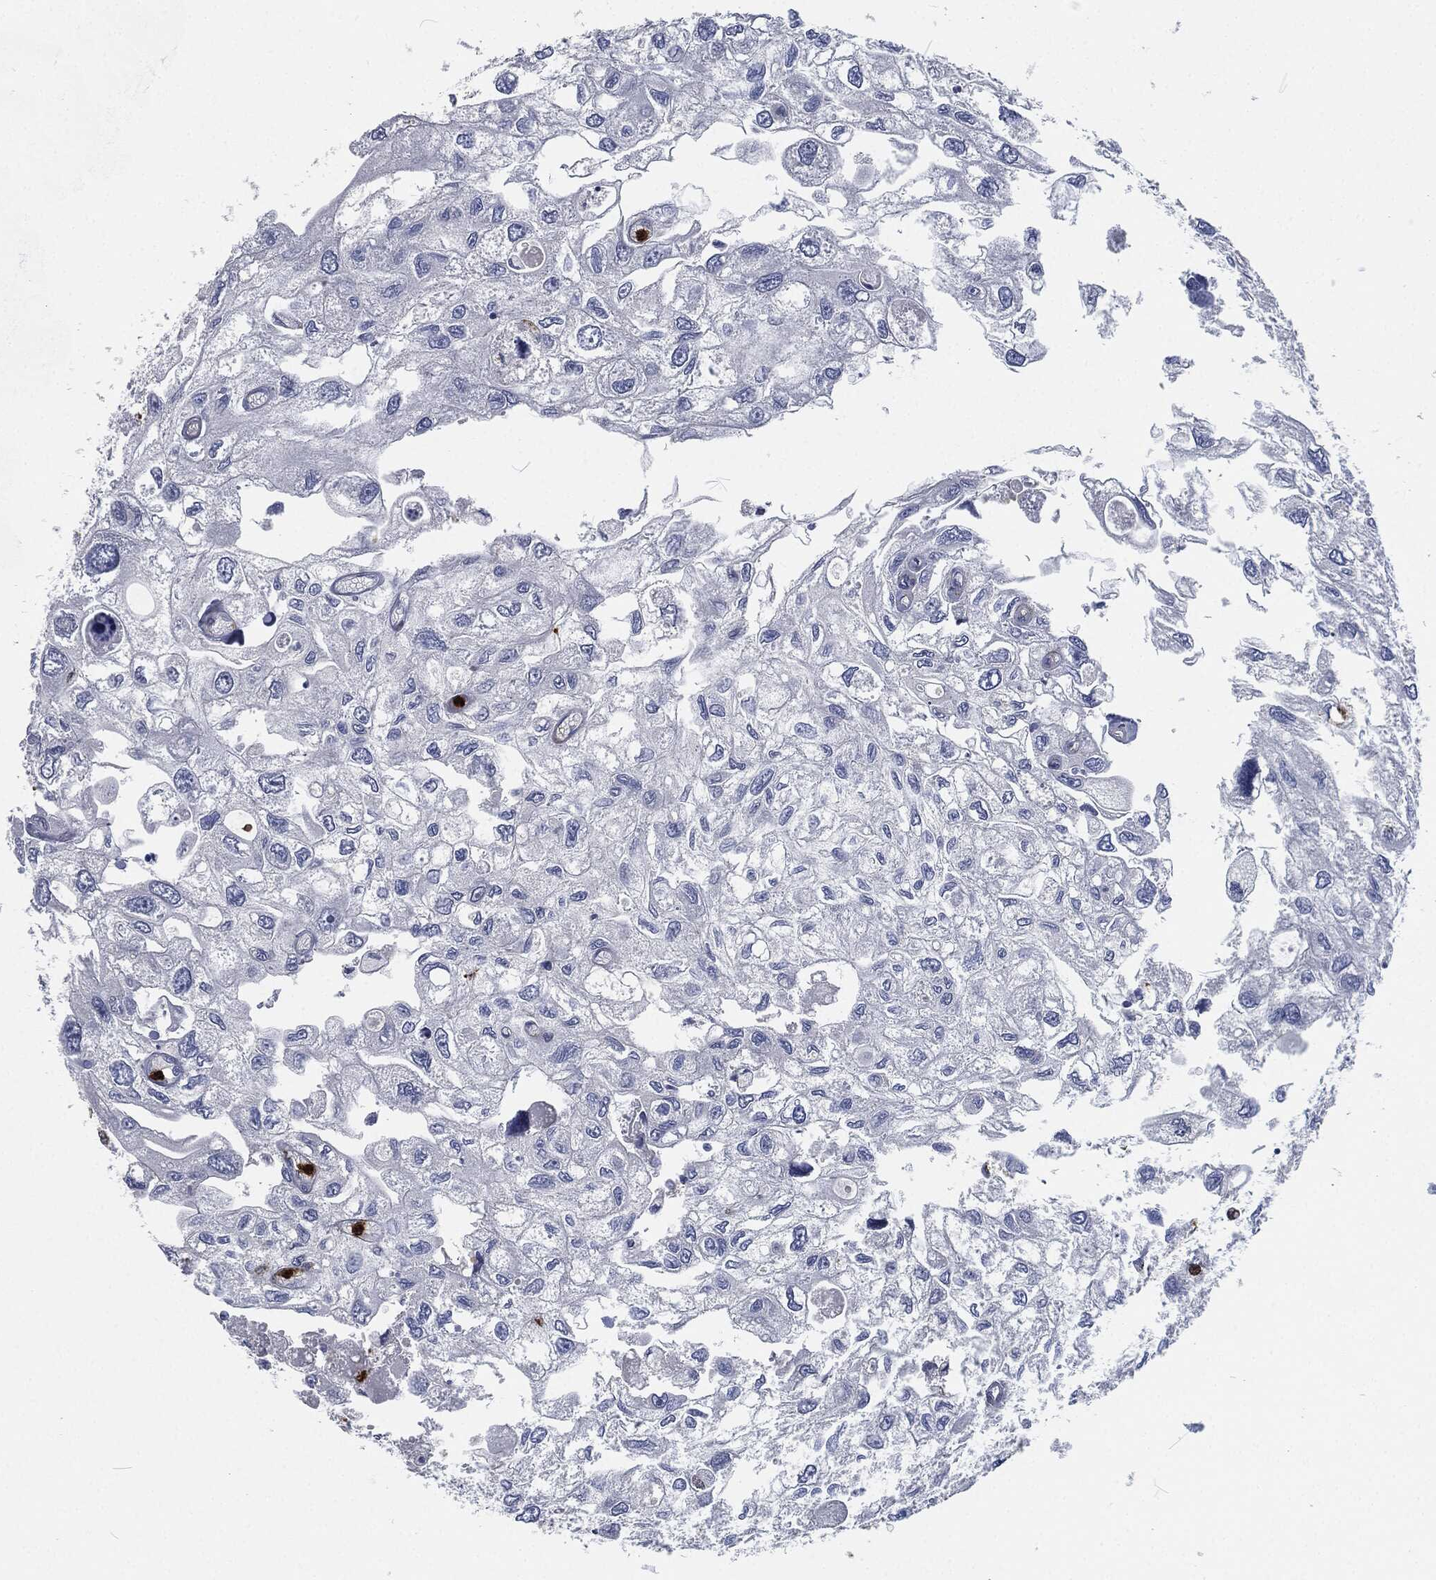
{"staining": {"intensity": "negative", "quantity": "none", "location": "none"}, "tissue": "urothelial cancer", "cell_type": "Tumor cells", "image_type": "cancer", "snomed": [{"axis": "morphology", "description": "Urothelial carcinoma, High grade"}, {"axis": "topography", "description": "Urinary bladder"}], "caption": "Tumor cells show no significant staining in urothelial cancer.", "gene": "MPO", "patient": {"sex": "male", "age": 59}}